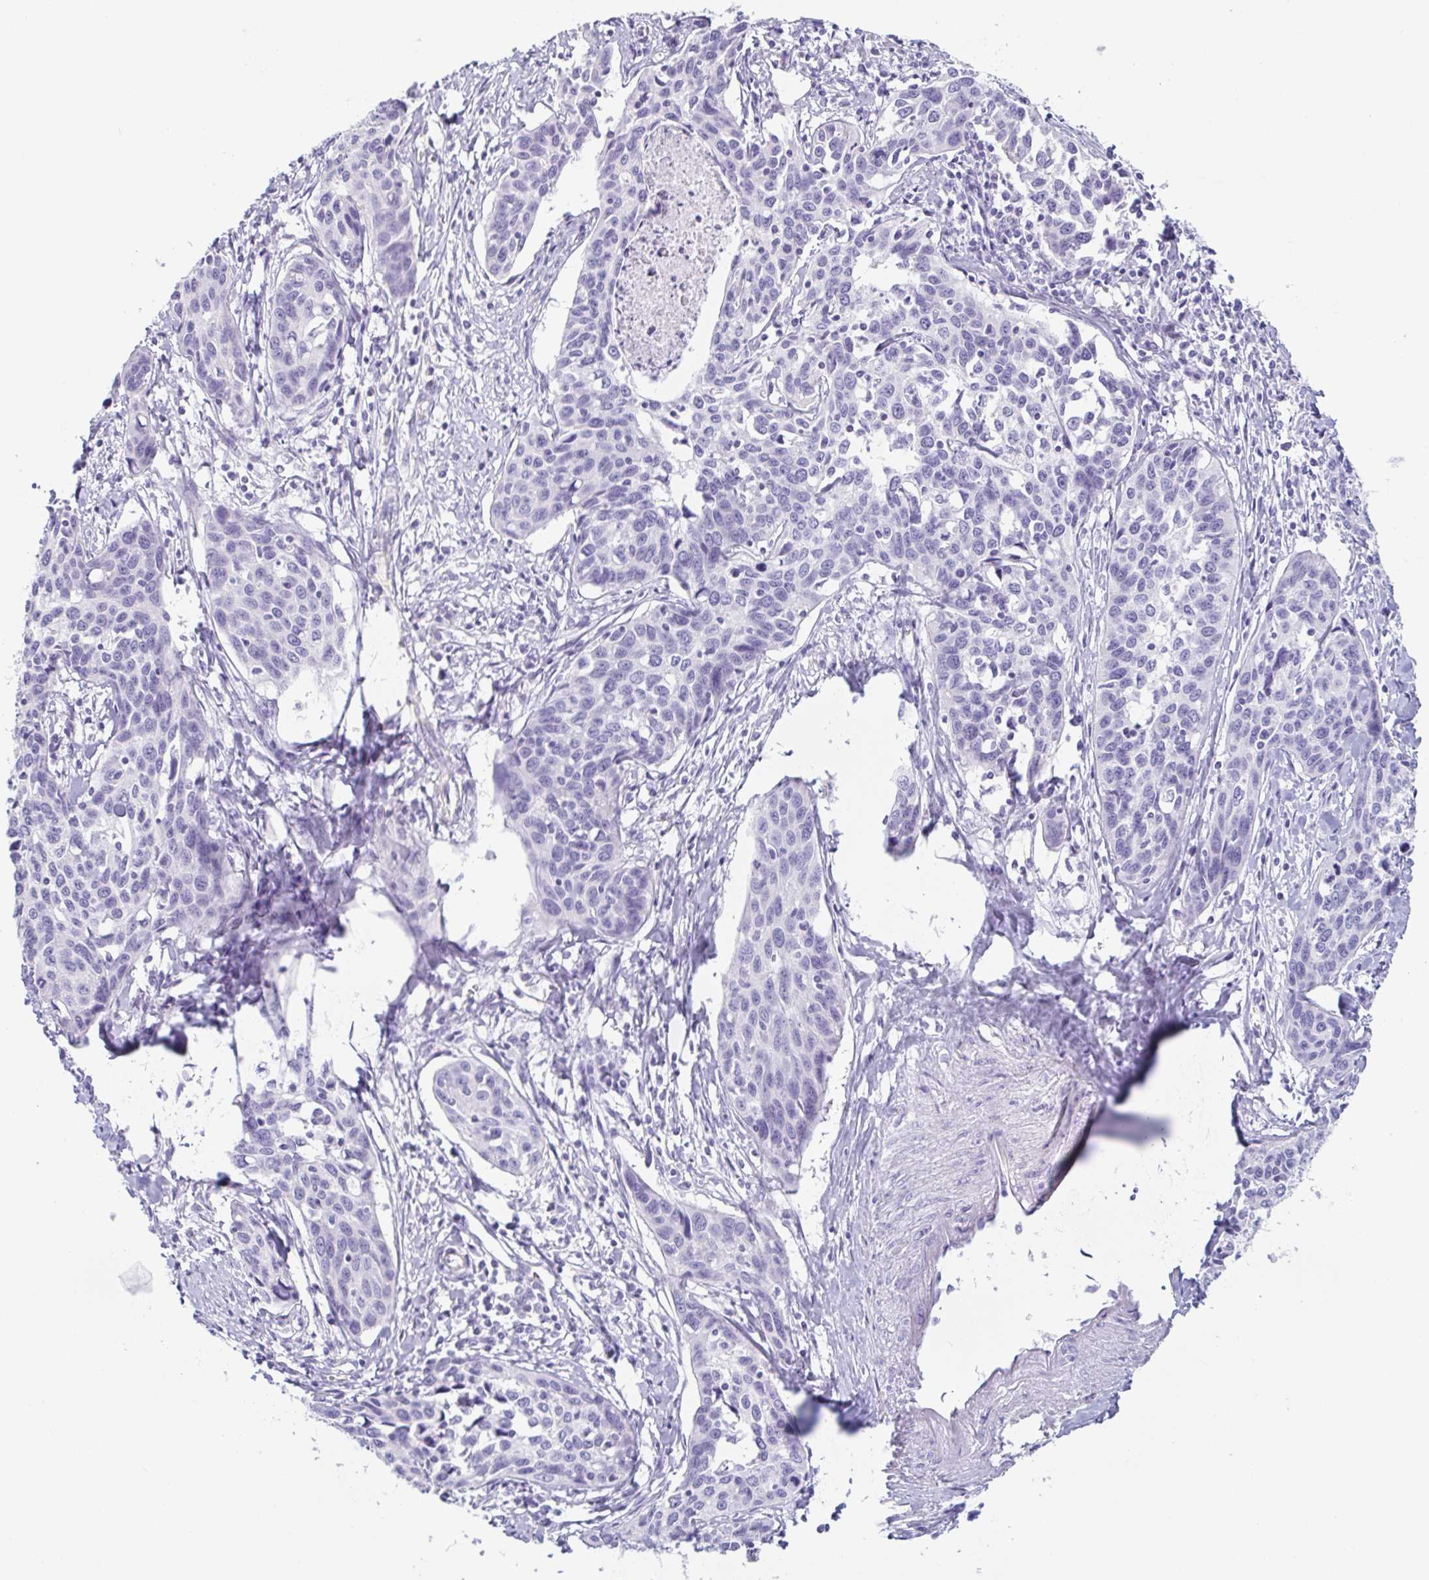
{"staining": {"intensity": "negative", "quantity": "none", "location": "none"}, "tissue": "cervical cancer", "cell_type": "Tumor cells", "image_type": "cancer", "snomed": [{"axis": "morphology", "description": "Squamous cell carcinoma, NOS"}, {"axis": "topography", "description": "Cervix"}], "caption": "IHC of human cervical squamous cell carcinoma shows no staining in tumor cells.", "gene": "PRR27", "patient": {"sex": "female", "age": 31}}